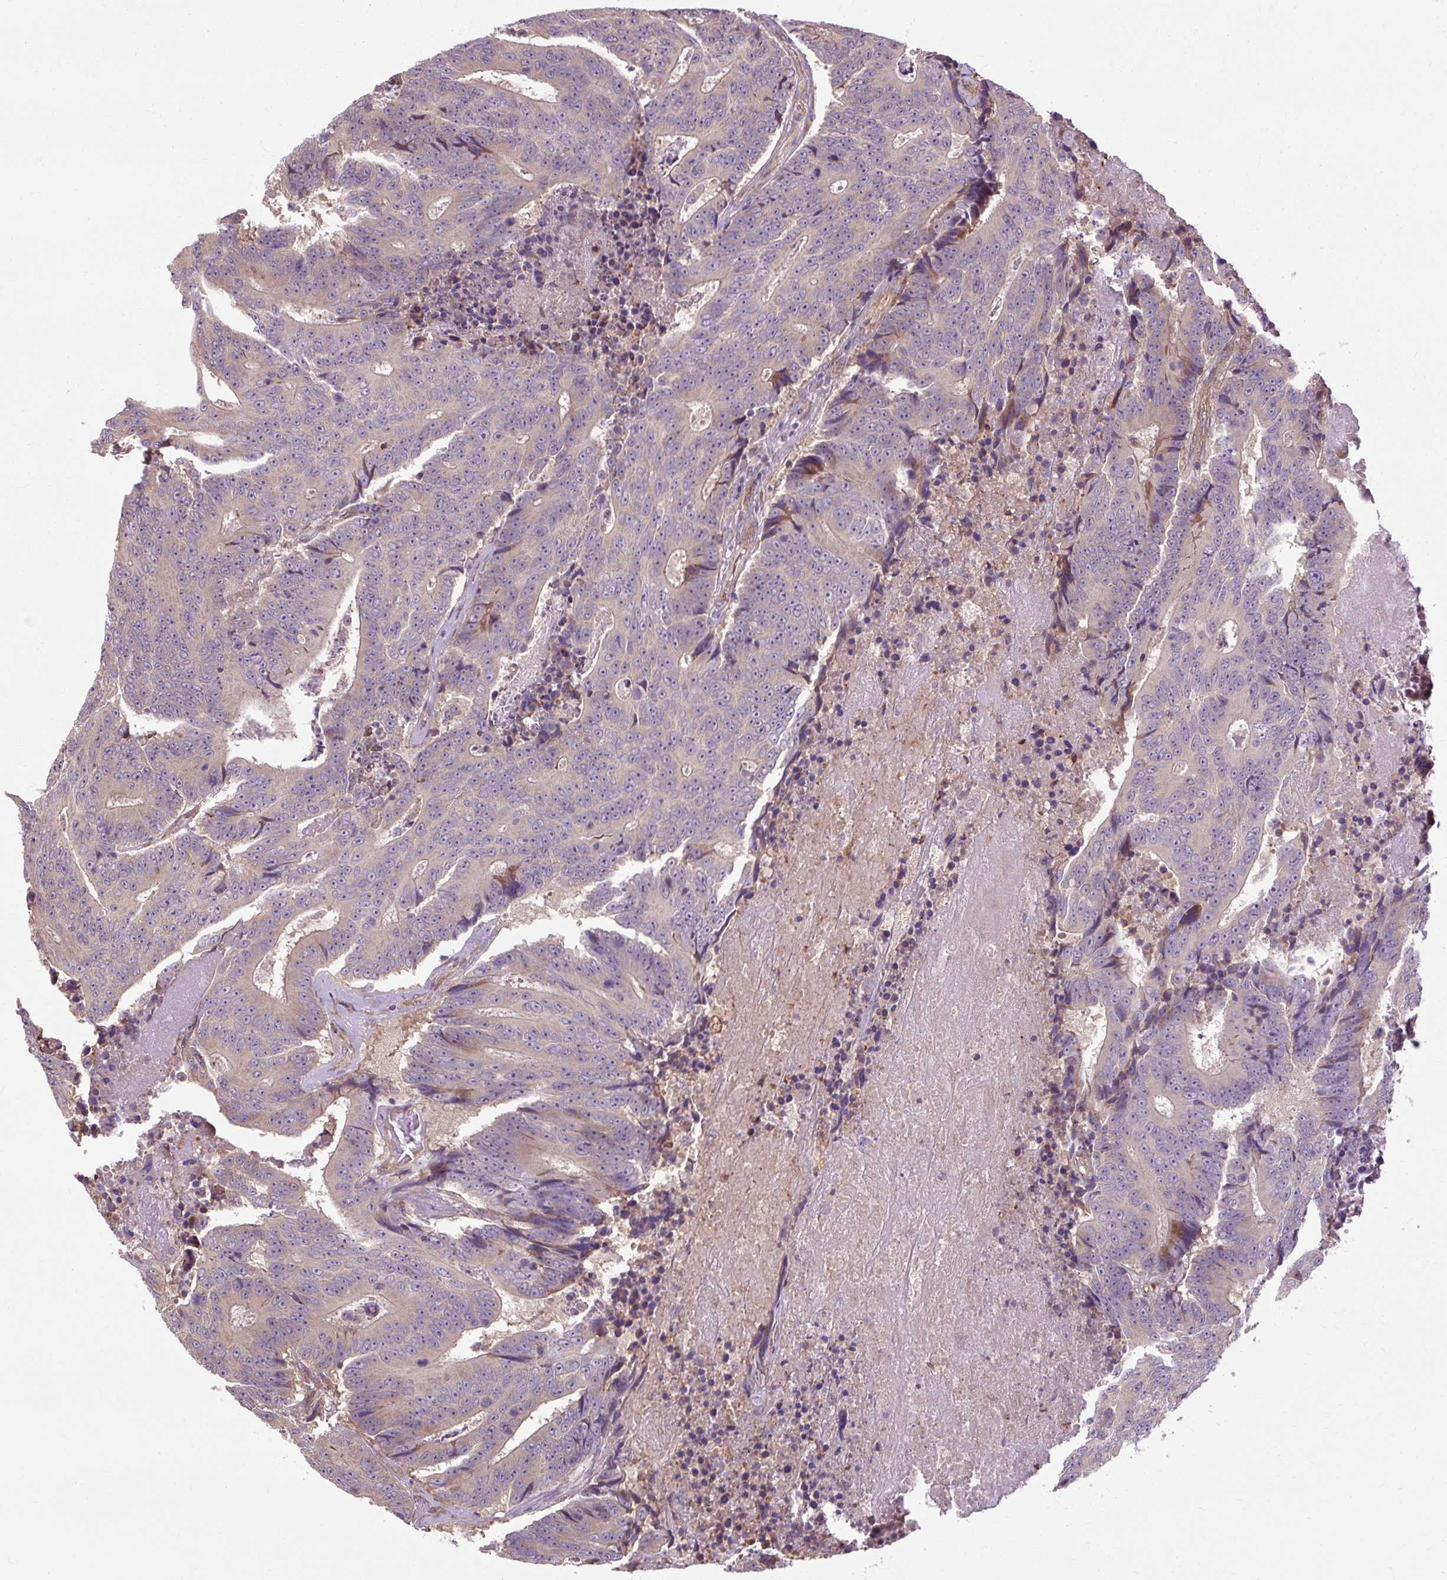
{"staining": {"intensity": "weak", "quantity": "<25%", "location": "cytoplasmic/membranous"}, "tissue": "colorectal cancer", "cell_type": "Tumor cells", "image_type": "cancer", "snomed": [{"axis": "morphology", "description": "Adenocarcinoma, NOS"}, {"axis": "topography", "description": "Colon"}], "caption": "An immunohistochemistry (IHC) histopathology image of colorectal cancer (adenocarcinoma) is shown. There is no staining in tumor cells of colorectal cancer (adenocarcinoma). Nuclei are stained in blue.", "gene": "FLRT1", "patient": {"sex": "male", "age": 83}}